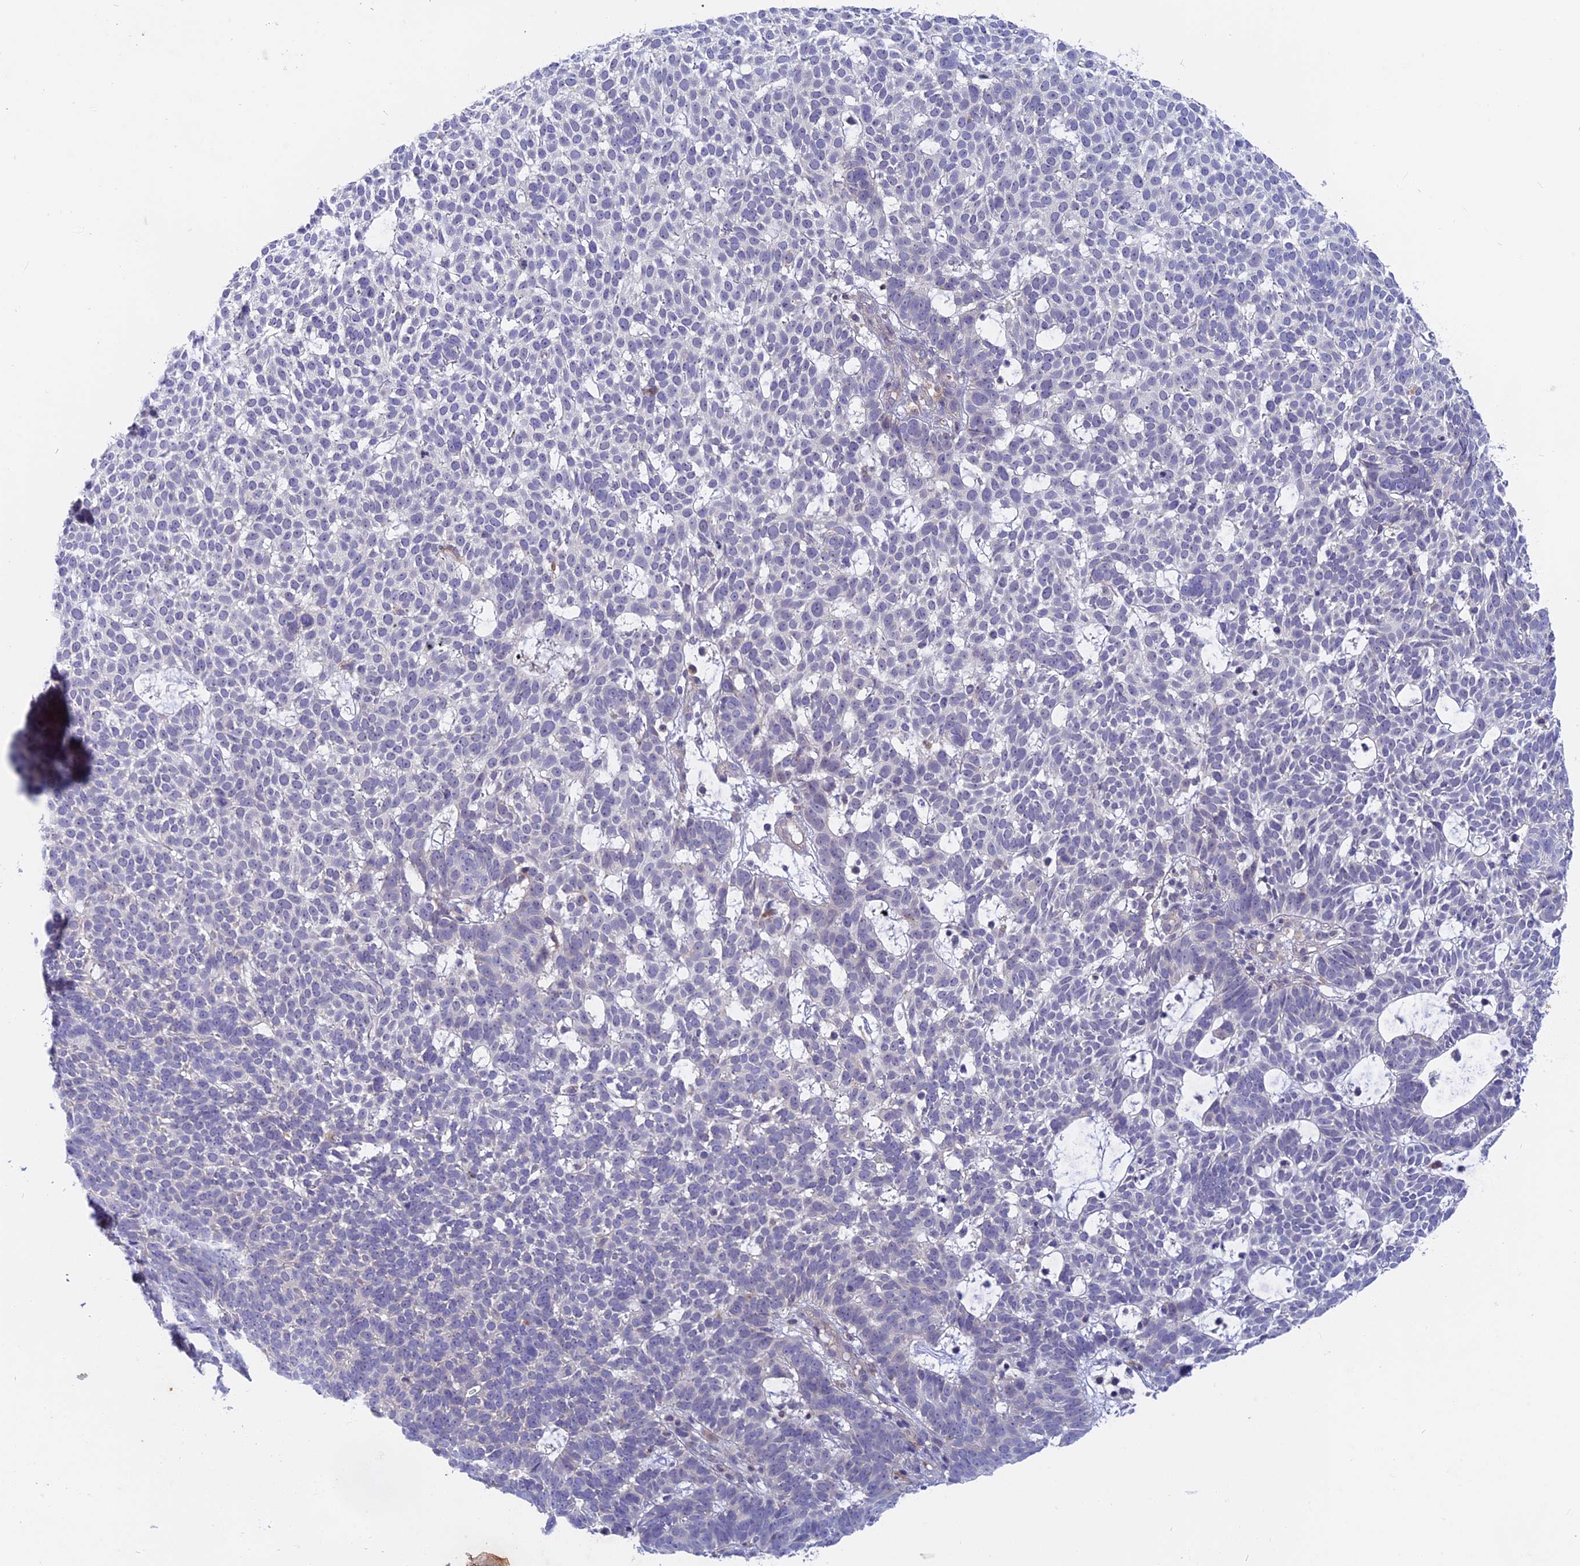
{"staining": {"intensity": "negative", "quantity": "none", "location": "none"}, "tissue": "skin cancer", "cell_type": "Tumor cells", "image_type": "cancer", "snomed": [{"axis": "morphology", "description": "Basal cell carcinoma"}, {"axis": "topography", "description": "Skin"}], "caption": "Tumor cells show no significant staining in skin basal cell carcinoma.", "gene": "GLB1L", "patient": {"sex": "female", "age": 78}}